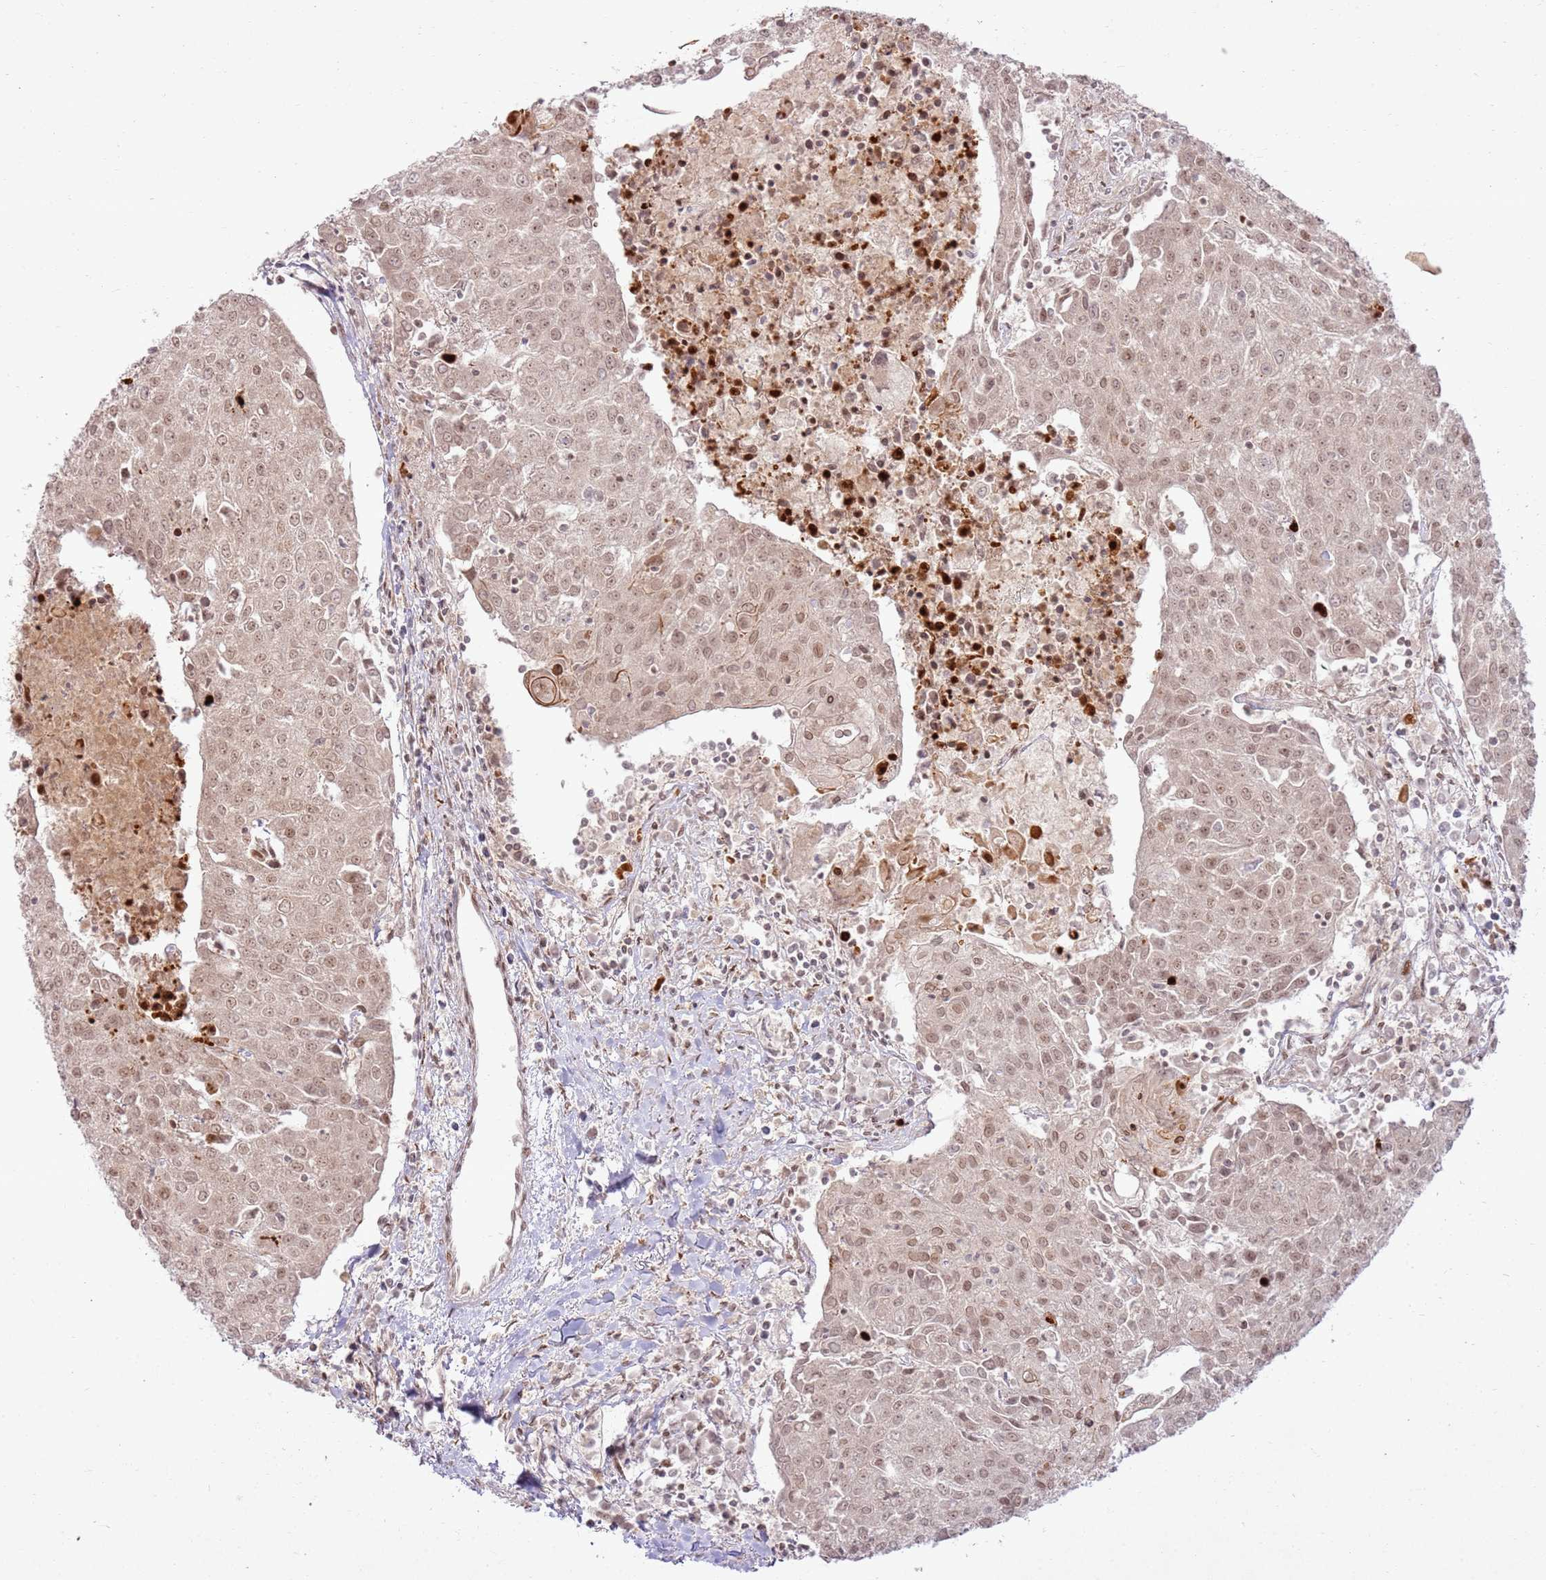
{"staining": {"intensity": "moderate", "quantity": ">75%", "location": "nuclear"}, "tissue": "urothelial cancer", "cell_type": "Tumor cells", "image_type": "cancer", "snomed": [{"axis": "morphology", "description": "Urothelial carcinoma, High grade"}, {"axis": "topography", "description": "Urinary bladder"}], "caption": "A photomicrograph showing moderate nuclear positivity in approximately >75% of tumor cells in urothelial carcinoma (high-grade), as visualized by brown immunohistochemical staining.", "gene": "KLHL36", "patient": {"sex": "female", "age": 85}}